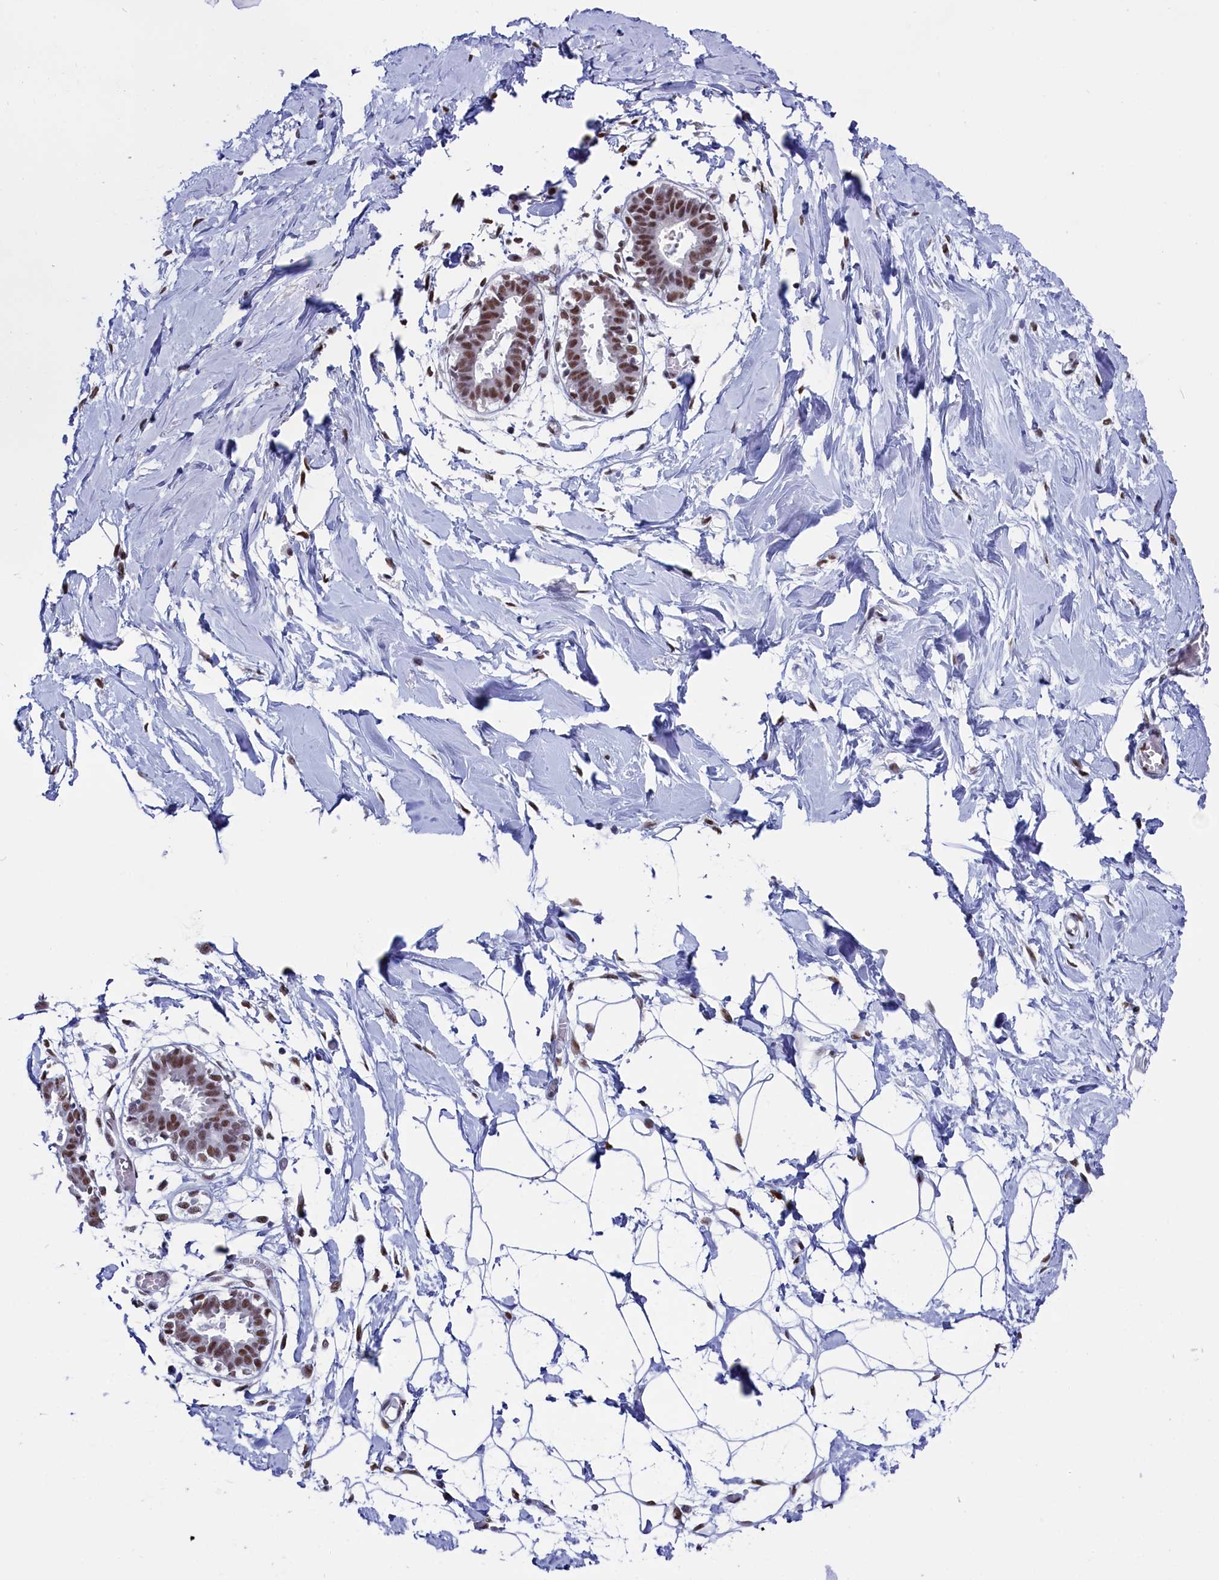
{"staining": {"intensity": "weak", "quantity": "<25%", "location": "nuclear"}, "tissue": "breast", "cell_type": "Adipocytes", "image_type": "normal", "snomed": [{"axis": "morphology", "description": "Normal tissue, NOS"}, {"axis": "topography", "description": "Breast"}], "caption": "A high-resolution micrograph shows immunohistochemistry (IHC) staining of unremarkable breast, which displays no significant staining in adipocytes. (DAB immunohistochemistry (IHC) with hematoxylin counter stain).", "gene": "CD2BP2", "patient": {"sex": "female", "age": 27}}